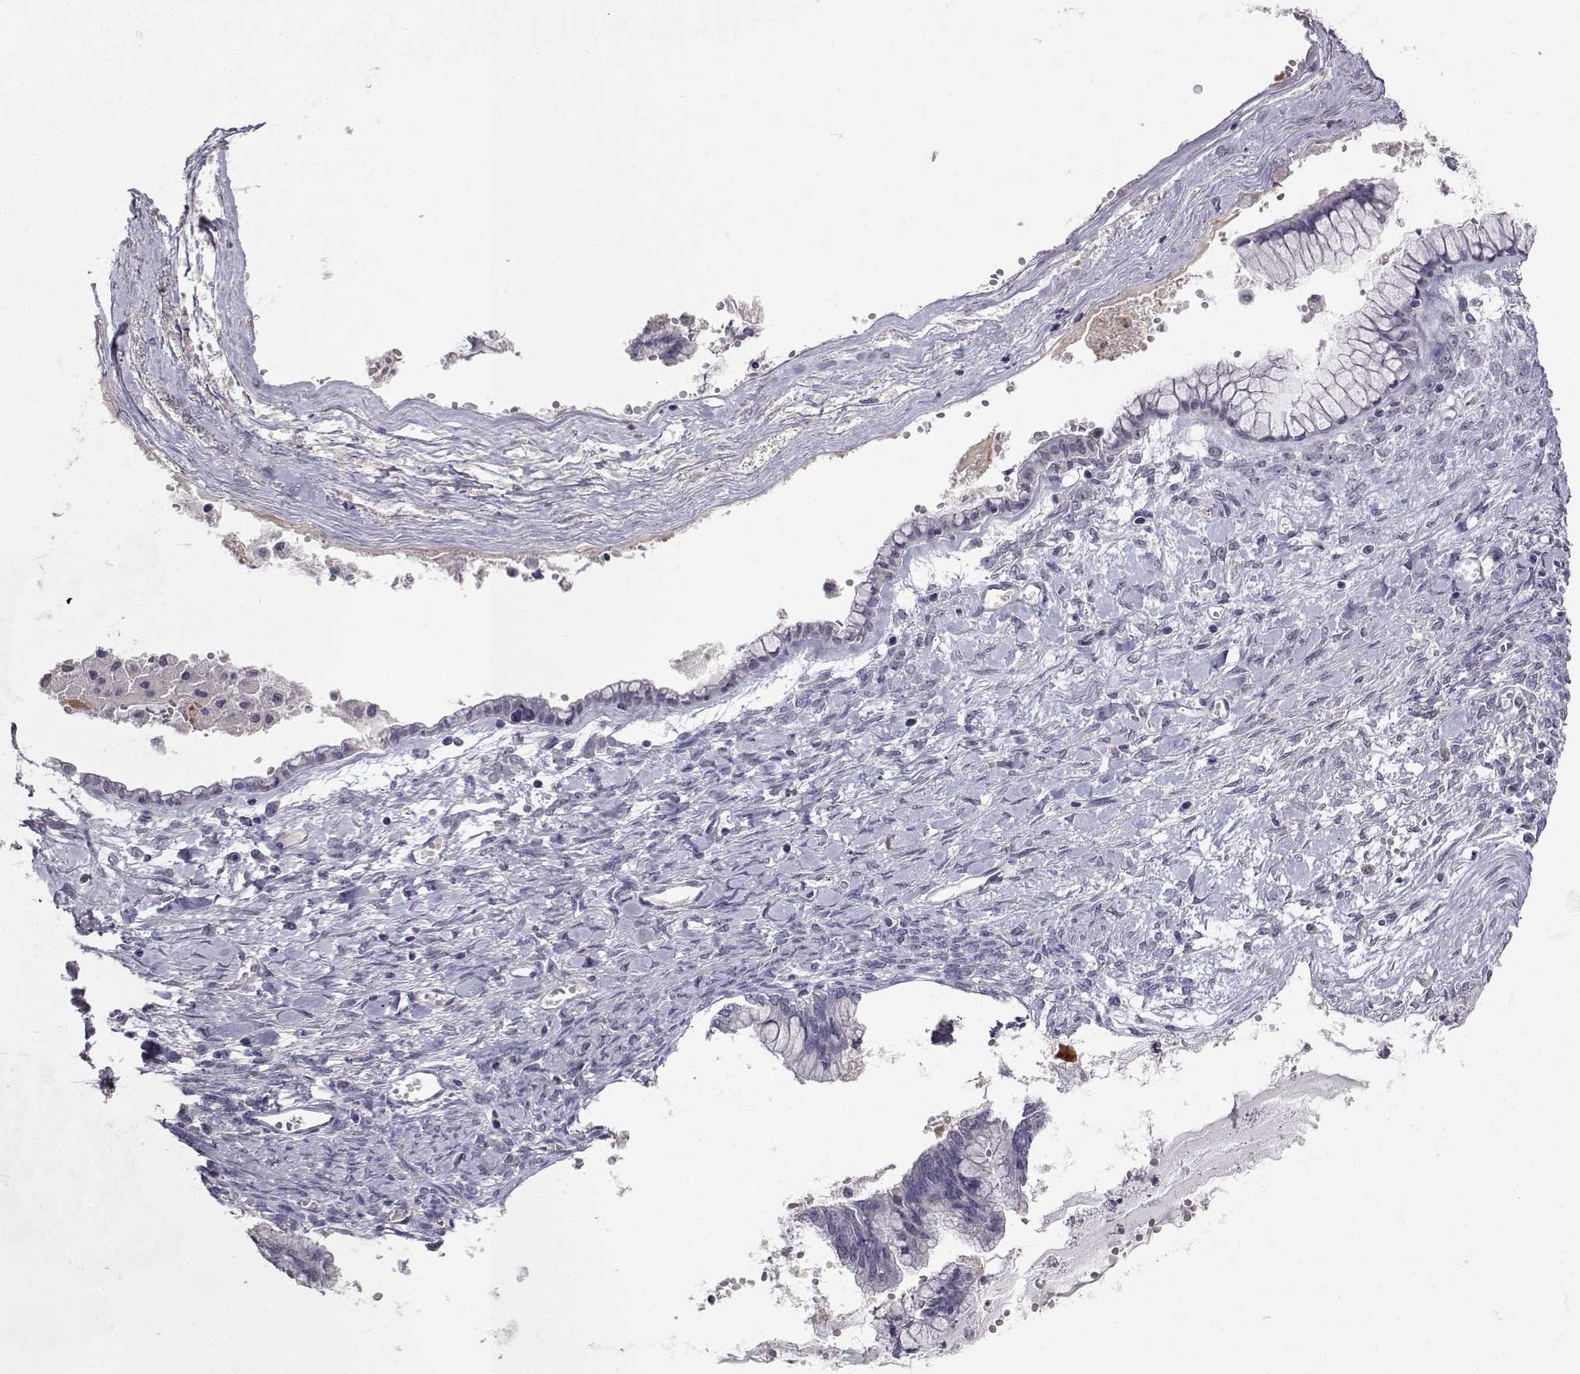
{"staining": {"intensity": "negative", "quantity": "none", "location": "none"}, "tissue": "ovarian cancer", "cell_type": "Tumor cells", "image_type": "cancer", "snomed": [{"axis": "morphology", "description": "Cystadenocarcinoma, mucinous, NOS"}, {"axis": "topography", "description": "Ovary"}], "caption": "Ovarian cancer was stained to show a protein in brown. There is no significant positivity in tumor cells.", "gene": "SLC6A3", "patient": {"sex": "female", "age": 67}}